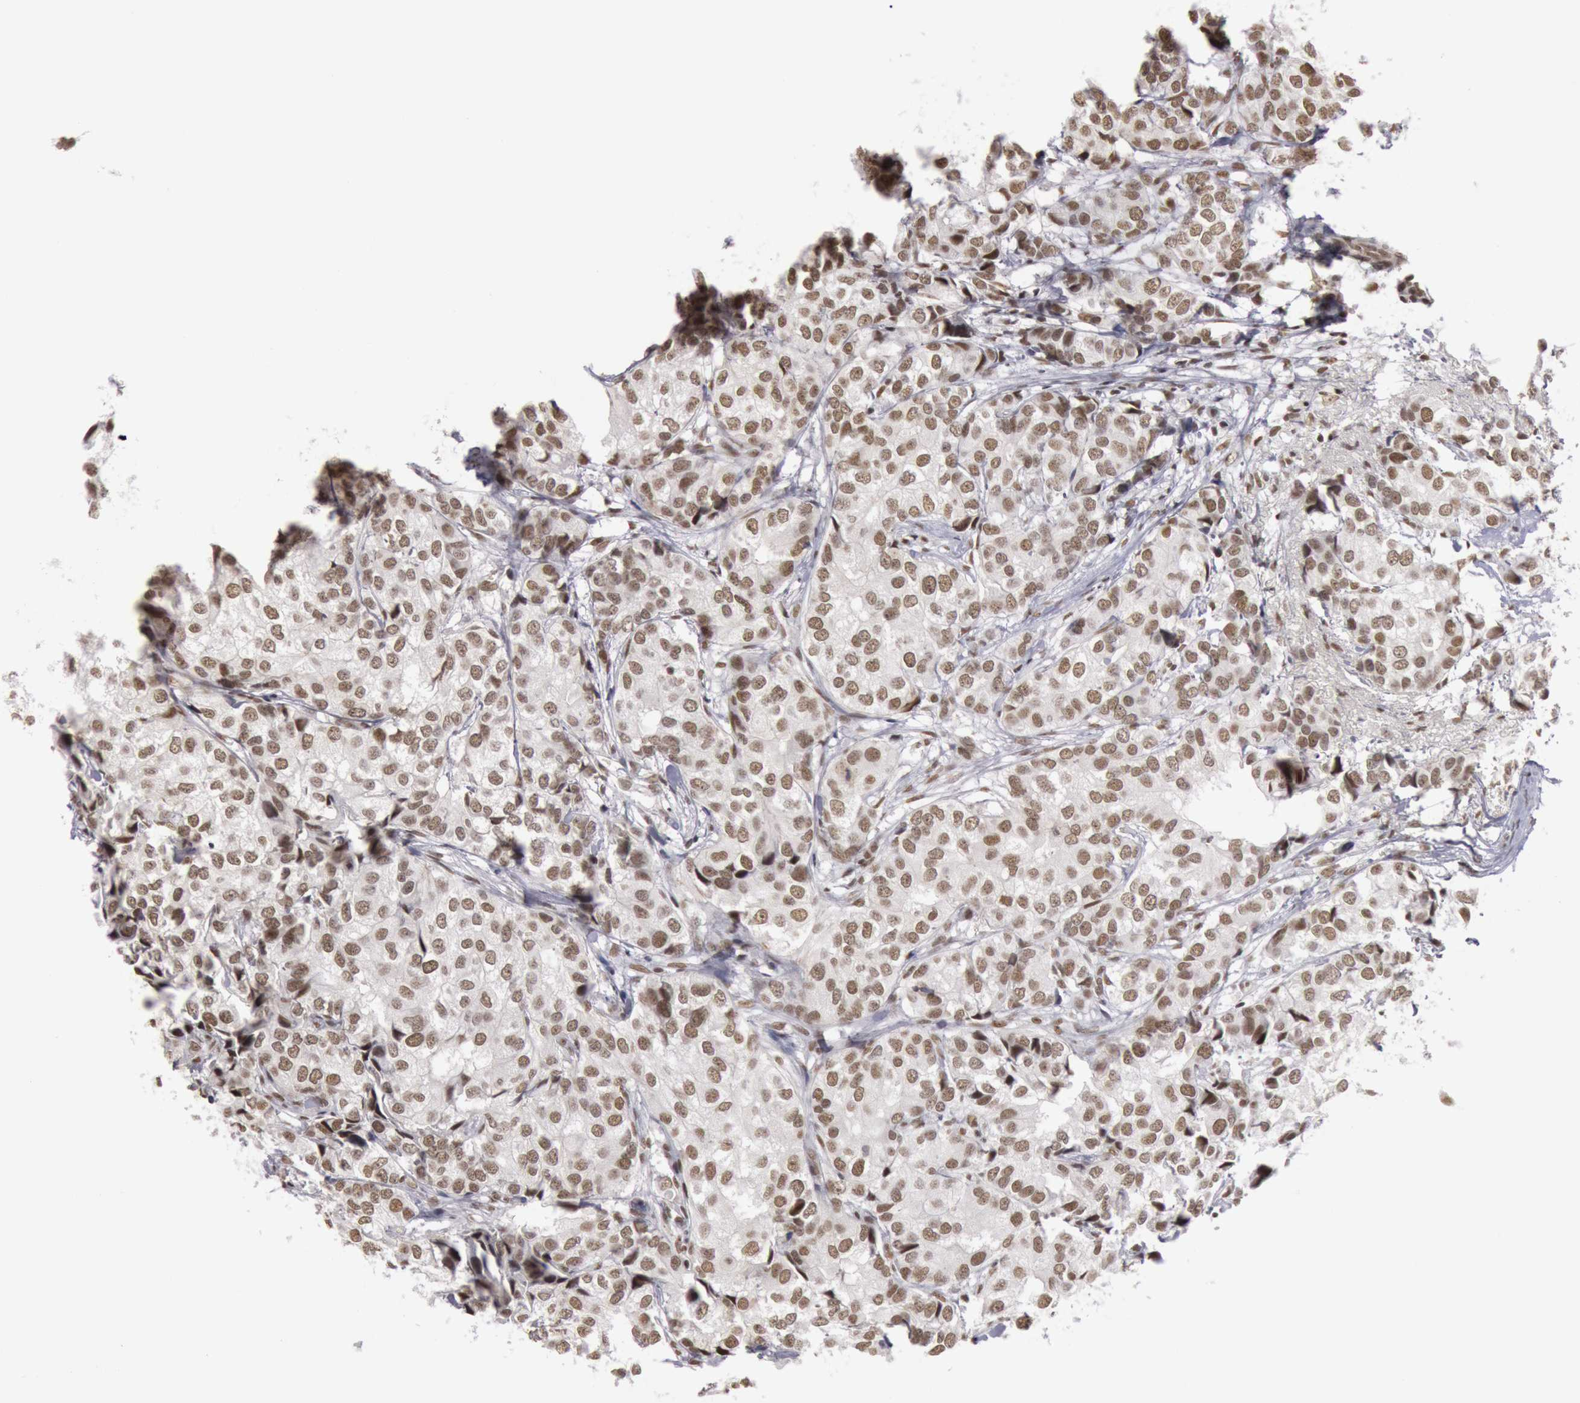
{"staining": {"intensity": "moderate", "quantity": ">75%", "location": "nuclear"}, "tissue": "breast cancer", "cell_type": "Tumor cells", "image_type": "cancer", "snomed": [{"axis": "morphology", "description": "Duct carcinoma"}, {"axis": "topography", "description": "Breast"}], "caption": "This is an image of immunohistochemistry (IHC) staining of breast cancer, which shows moderate staining in the nuclear of tumor cells.", "gene": "ESS2", "patient": {"sex": "female", "age": 68}}